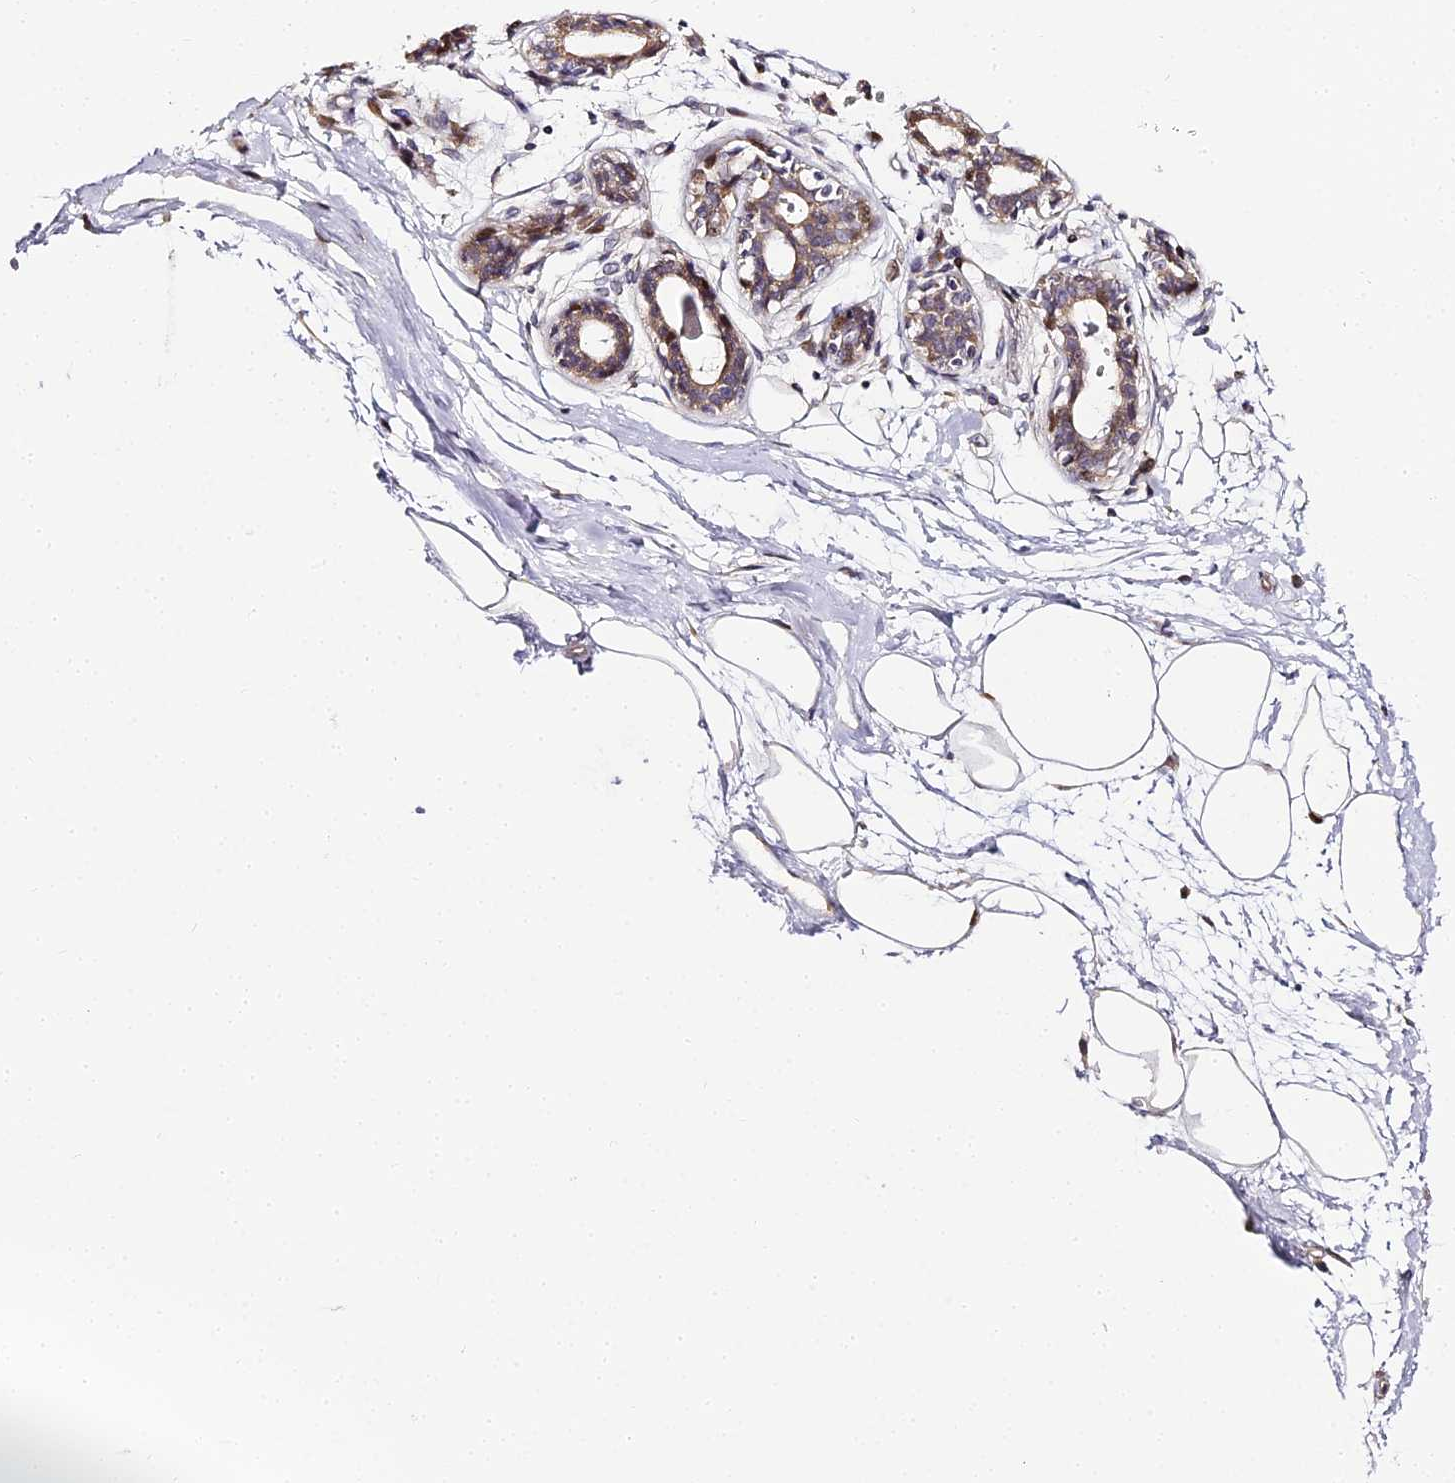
{"staining": {"intensity": "negative", "quantity": "none", "location": "none"}, "tissue": "breast", "cell_type": "Adipocytes", "image_type": "normal", "snomed": [{"axis": "morphology", "description": "Normal tissue, NOS"}, {"axis": "topography", "description": "Breast"}], "caption": "Immunohistochemical staining of normal breast displays no significant expression in adipocytes. The staining is performed using DAB (3,3'-diaminobenzidine) brown chromogen with nuclei counter-stained in using hematoxylin.", "gene": "SERP1", "patient": {"sex": "female", "age": 45}}